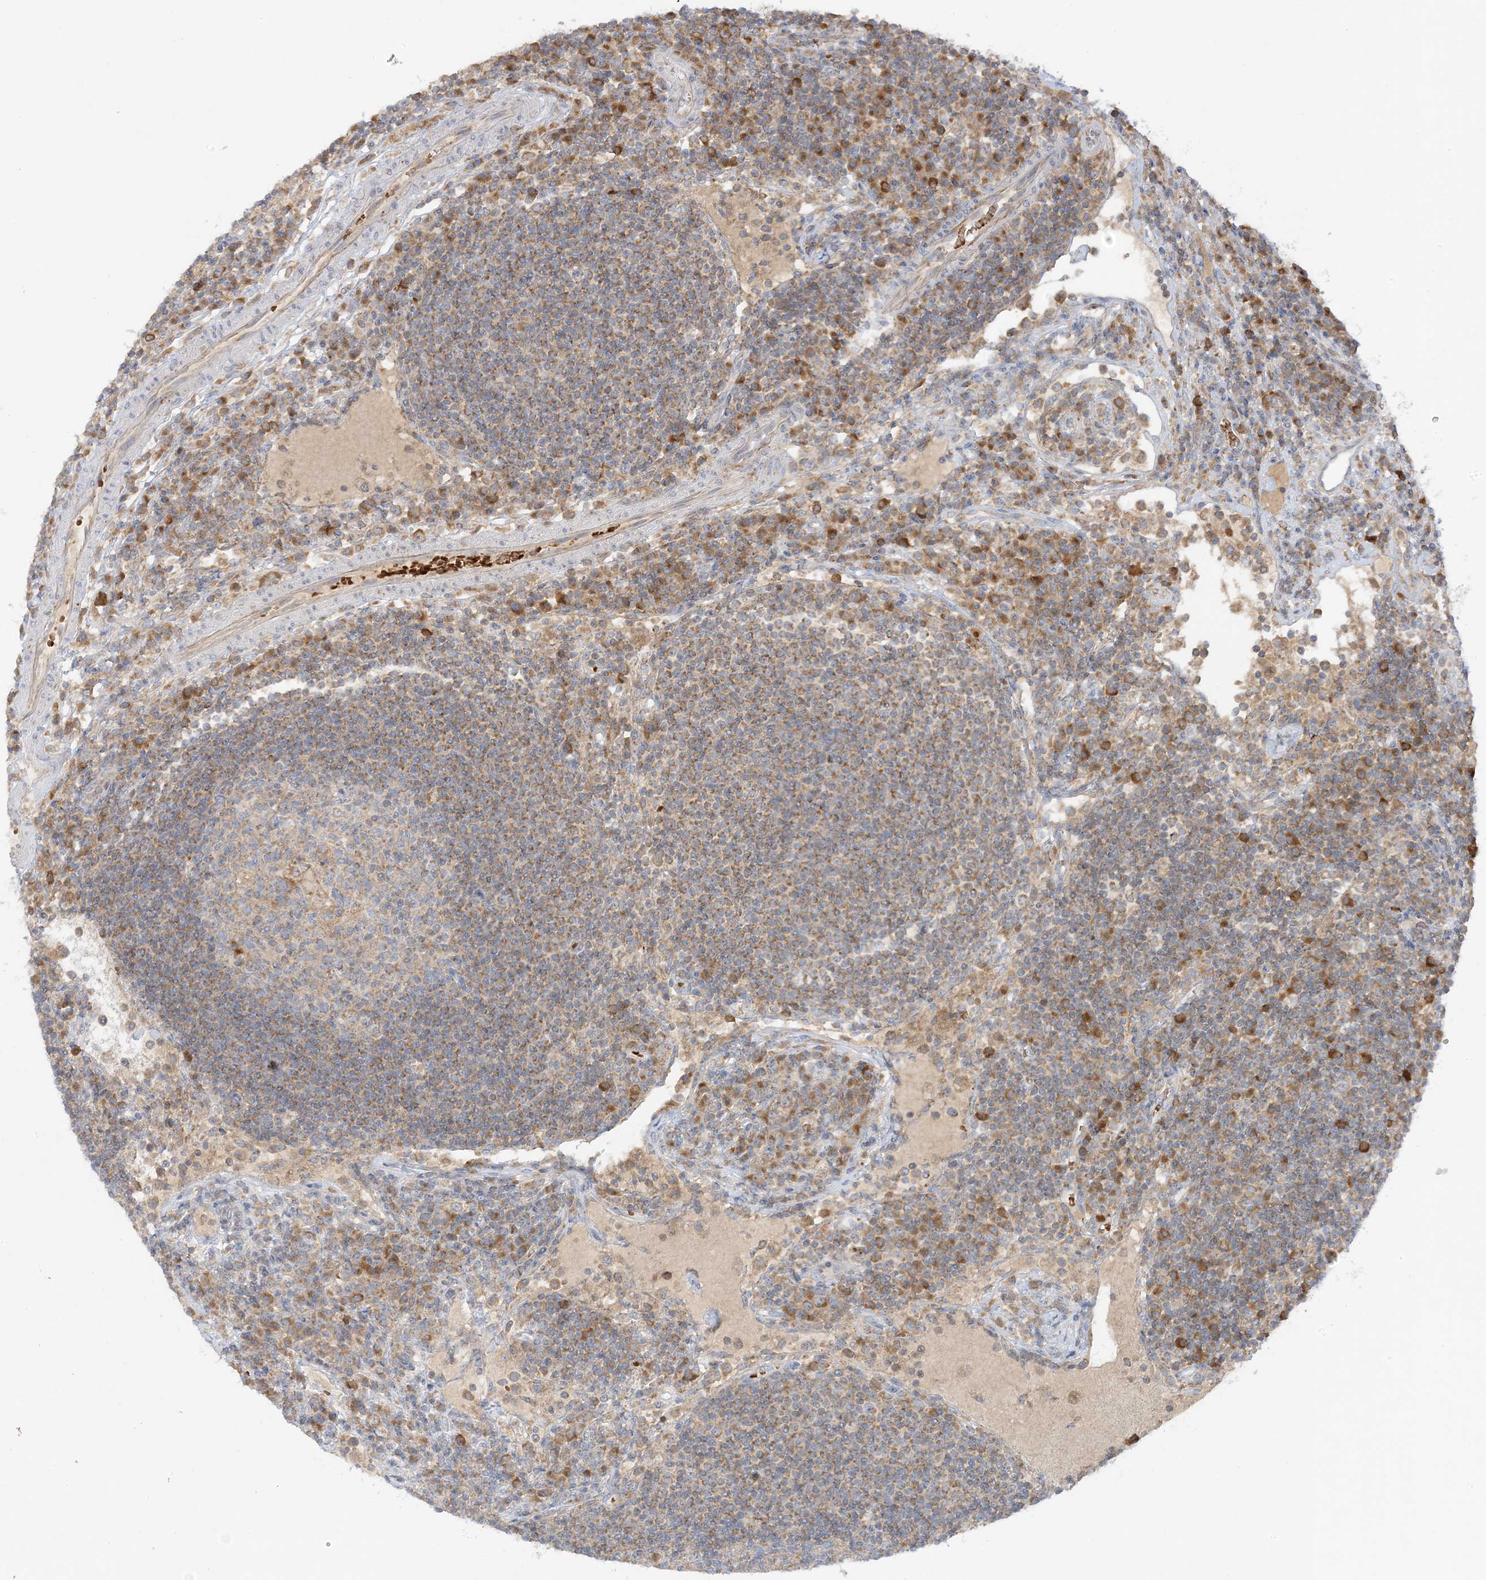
{"staining": {"intensity": "weak", "quantity": "<25%", "location": "cytoplasmic/membranous"}, "tissue": "lymph node", "cell_type": "Germinal center cells", "image_type": "normal", "snomed": [{"axis": "morphology", "description": "Normal tissue, NOS"}, {"axis": "topography", "description": "Lymph node"}], "caption": "IHC photomicrograph of benign human lymph node stained for a protein (brown), which demonstrates no expression in germinal center cells.", "gene": "NPPC", "patient": {"sex": "female", "age": 53}}